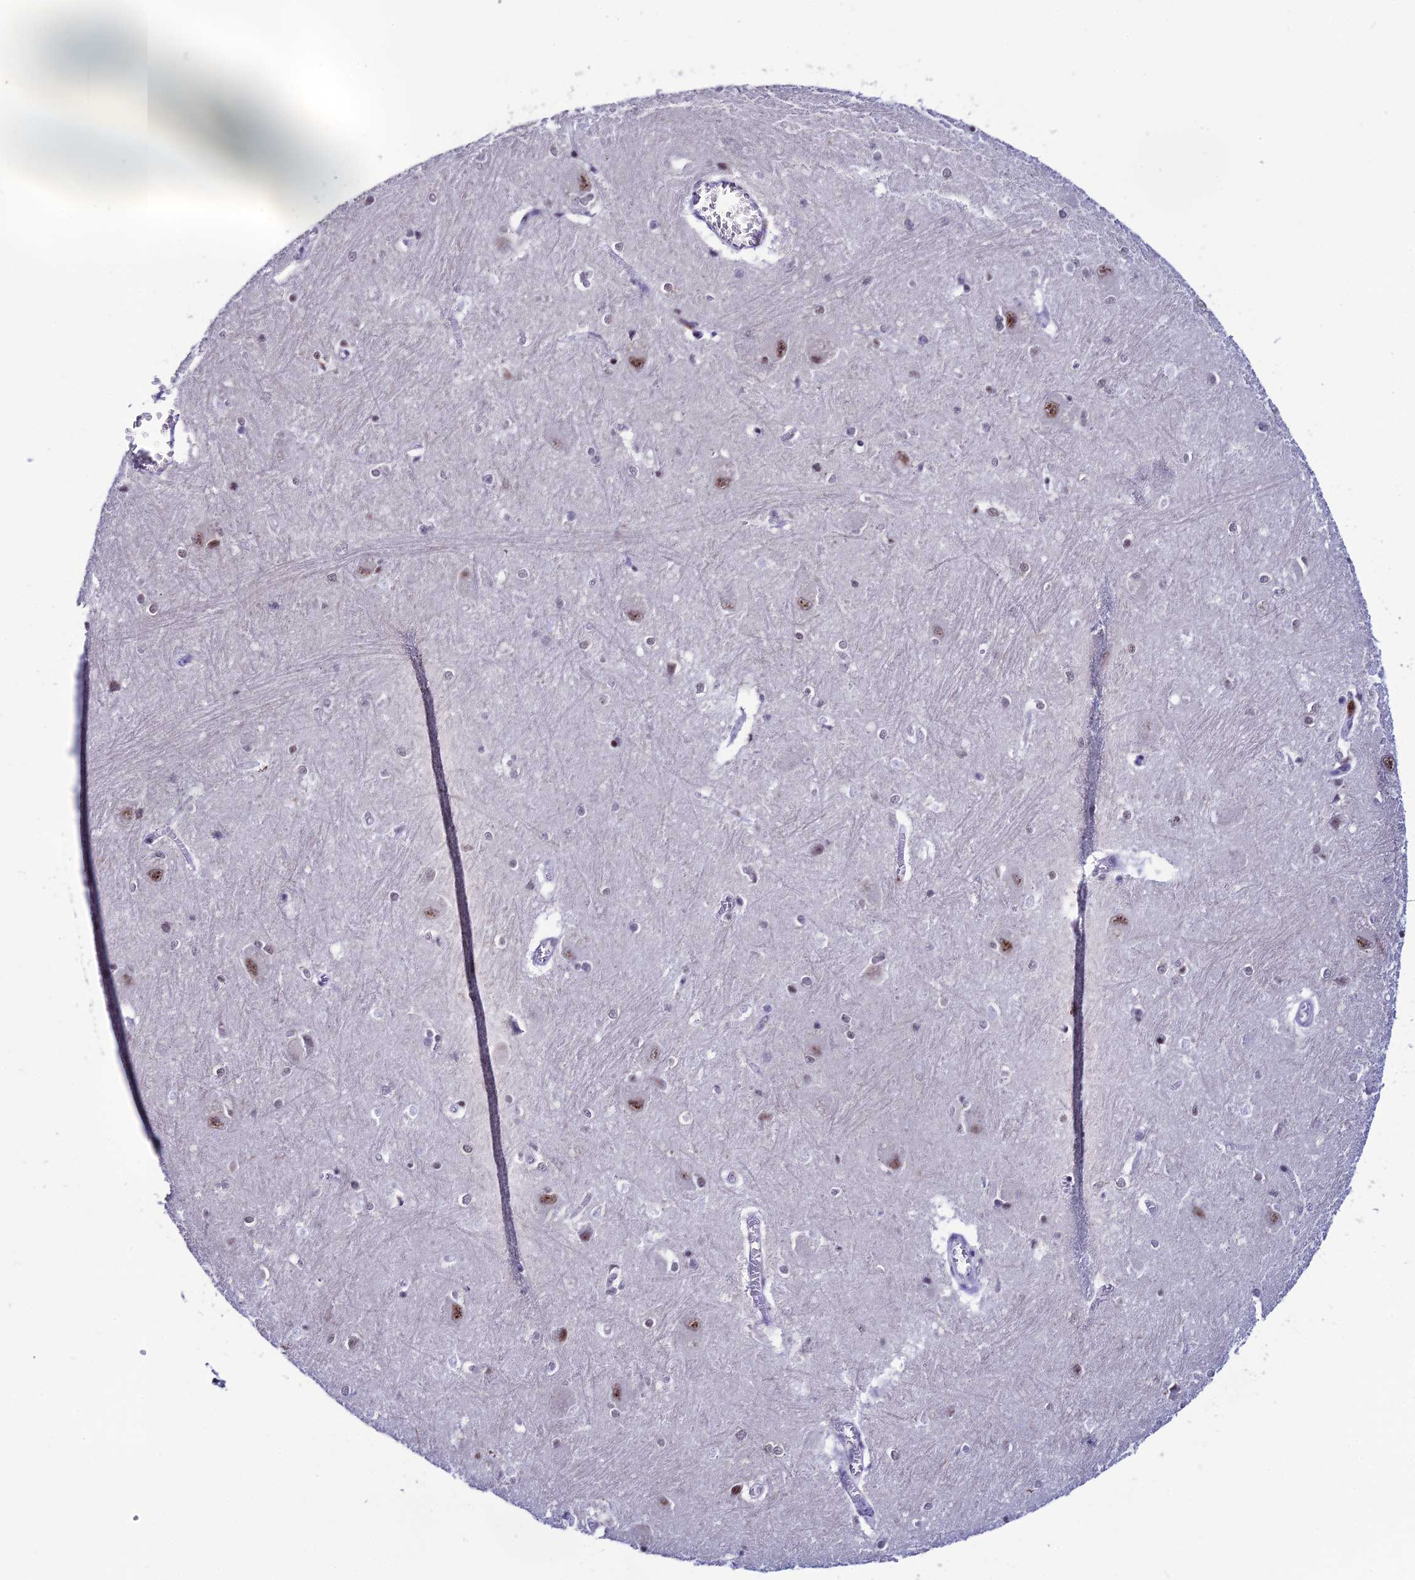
{"staining": {"intensity": "moderate", "quantity": "<25%", "location": "nuclear"}, "tissue": "caudate", "cell_type": "Glial cells", "image_type": "normal", "snomed": [{"axis": "morphology", "description": "Normal tissue, NOS"}, {"axis": "topography", "description": "Lateral ventricle wall"}], "caption": "Human caudate stained for a protein (brown) demonstrates moderate nuclear positive staining in about <25% of glial cells.", "gene": "MFSD2B", "patient": {"sex": "male", "age": 37}}